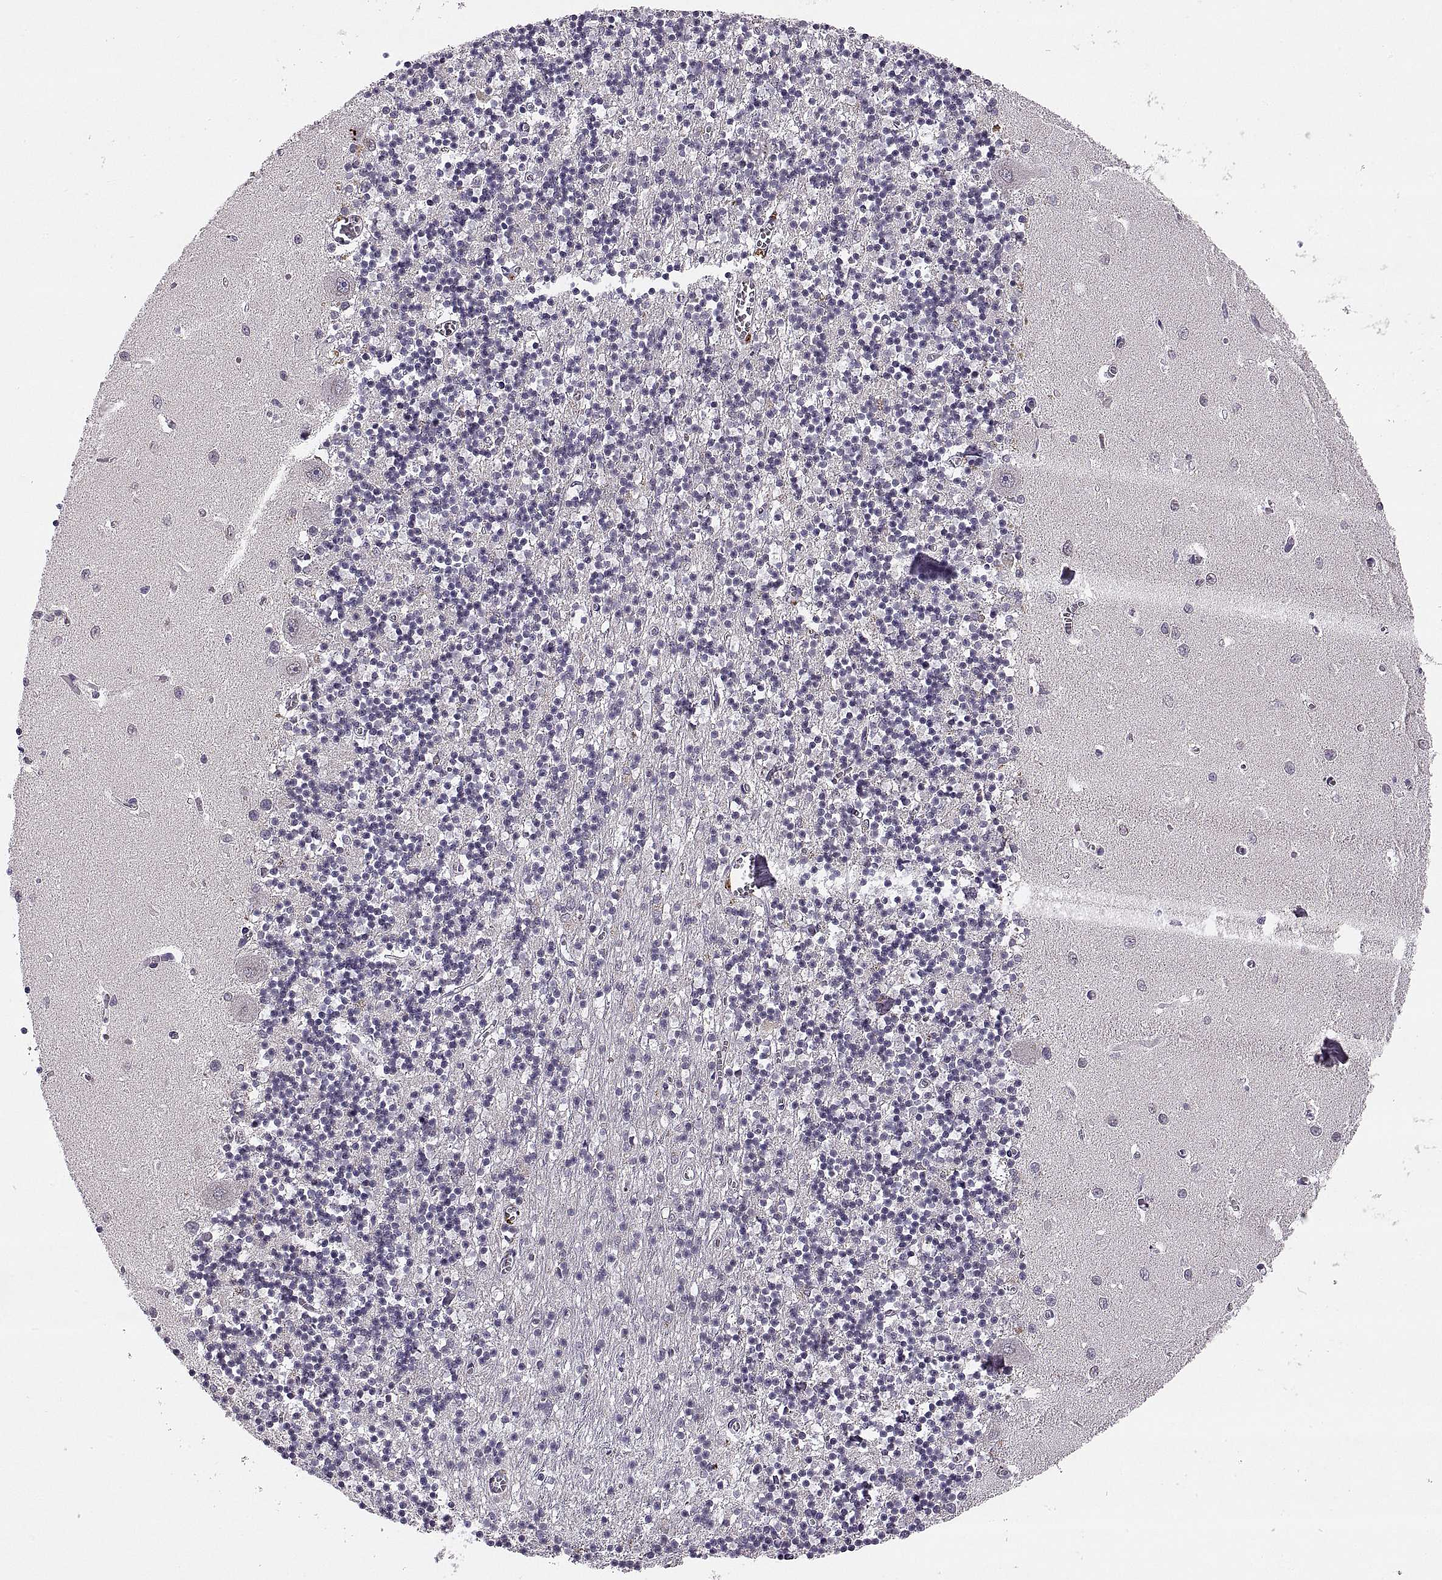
{"staining": {"intensity": "negative", "quantity": "none", "location": "none"}, "tissue": "cerebellum", "cell_type": "Cells in granular layer", "image_type": "normal", "snomed": [{"axis": "morphology", "description": "Normal tissue, NOS"}, {"axis": "topography", "description": "Cerebellum"}], "caption": "IHC image of unremarkable cerebellum: human cerebellum stained with DAB (3,3'-diaminobenzidine) demonstrates no significant protein positivity in cells in granular layer.", "gene": "ADH6", "patient": {"sex": "female", "age": 64}}